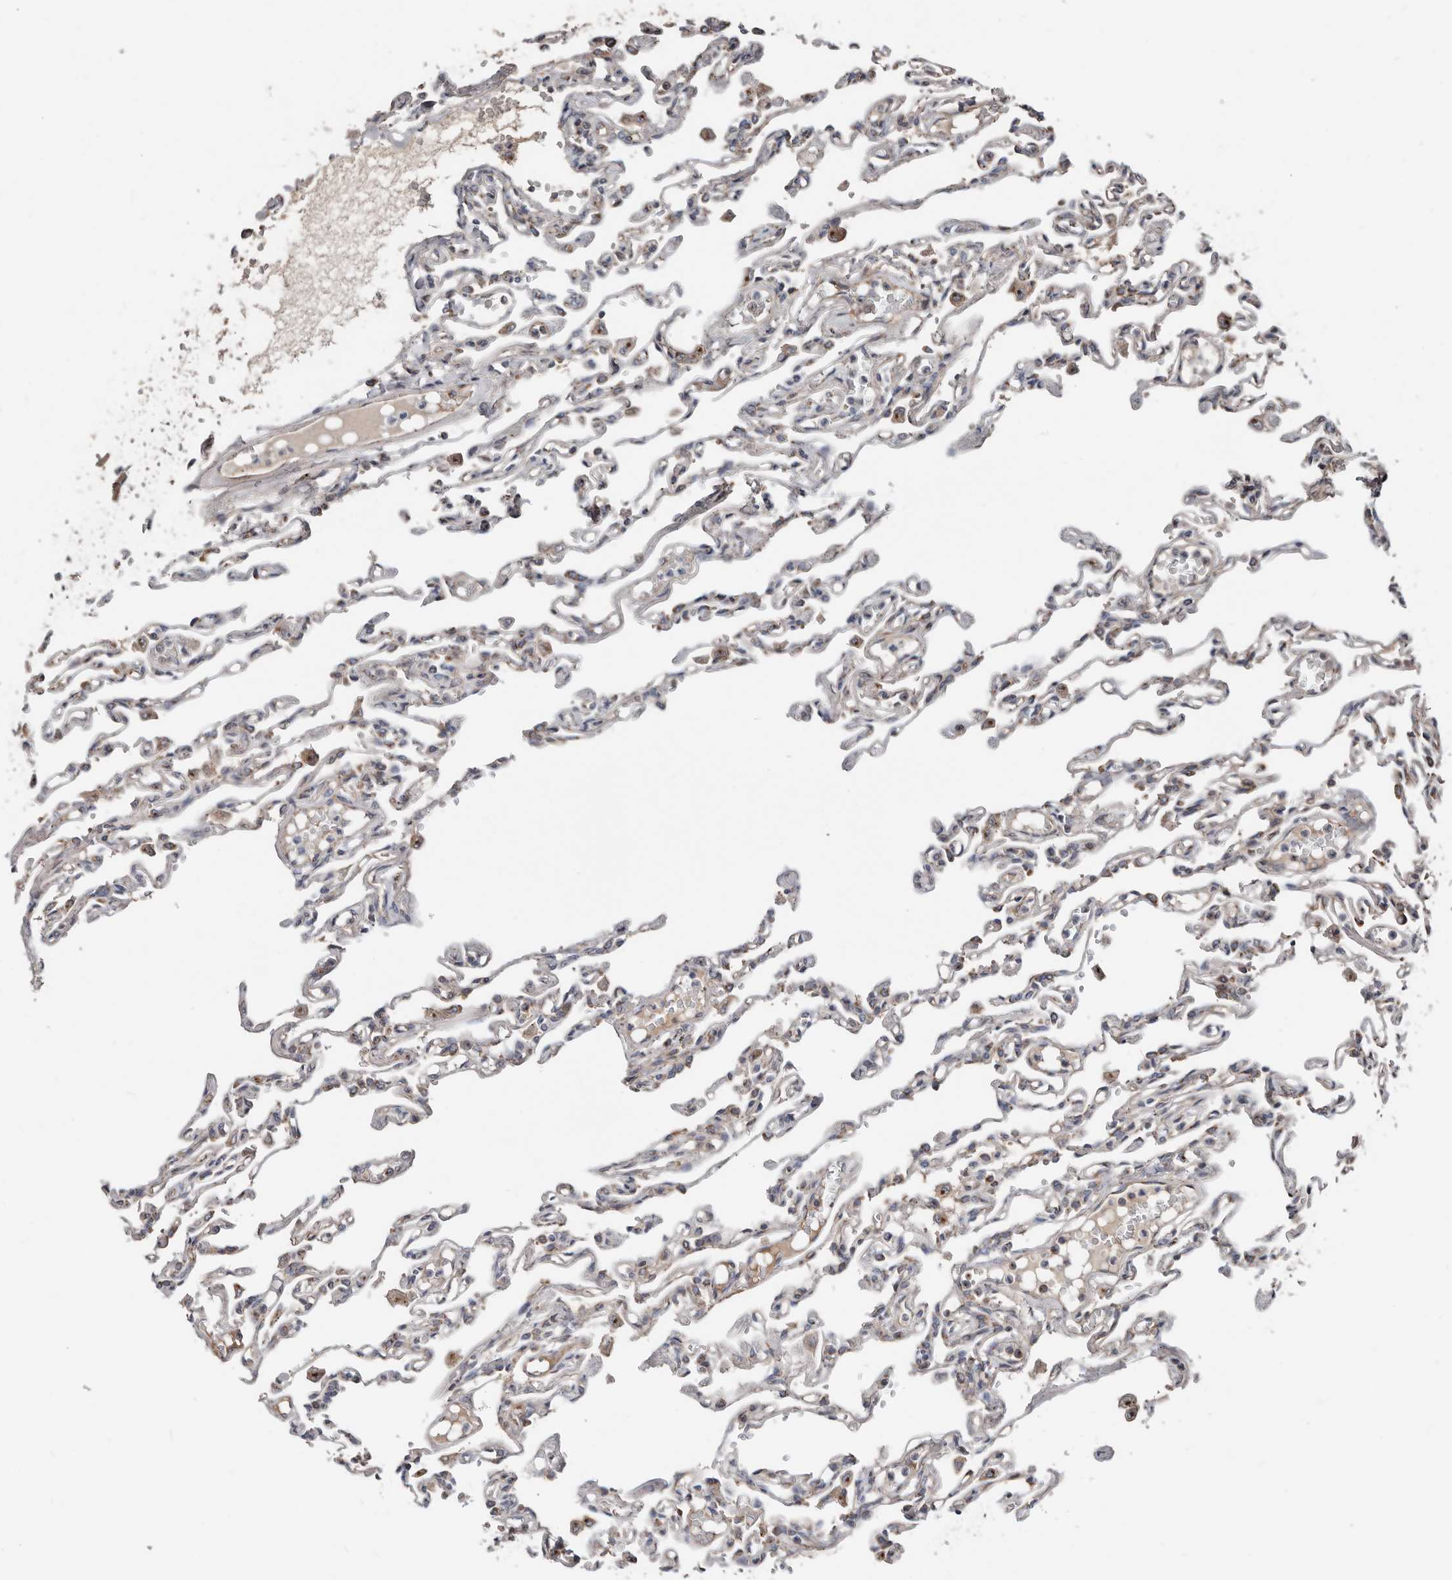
{"staining": {"intensity": "weak", "quantity": "25%-75%", "location": "cytoplasmic/membranous"}, "tissue": "lung", "cell_type": "Alveolar cells", "image_type": "normal", "snomed": [{"axis": "morphology", "description": "Normal tissue, NOS"}, {"axis": "topography", "description": "Lung"}], "caption": "Immunohistochemistry (IHC) micrograph of benign lung: lung stained using immunohistochemistry displays low levels of weak protein expression localized specifically in the cytoplasmic/membranous of alveolar cells, appearing as a cytoplasmic/membranous brown color.", "gene": "COG1", "patient": {"sex": "male", "age": 21}}